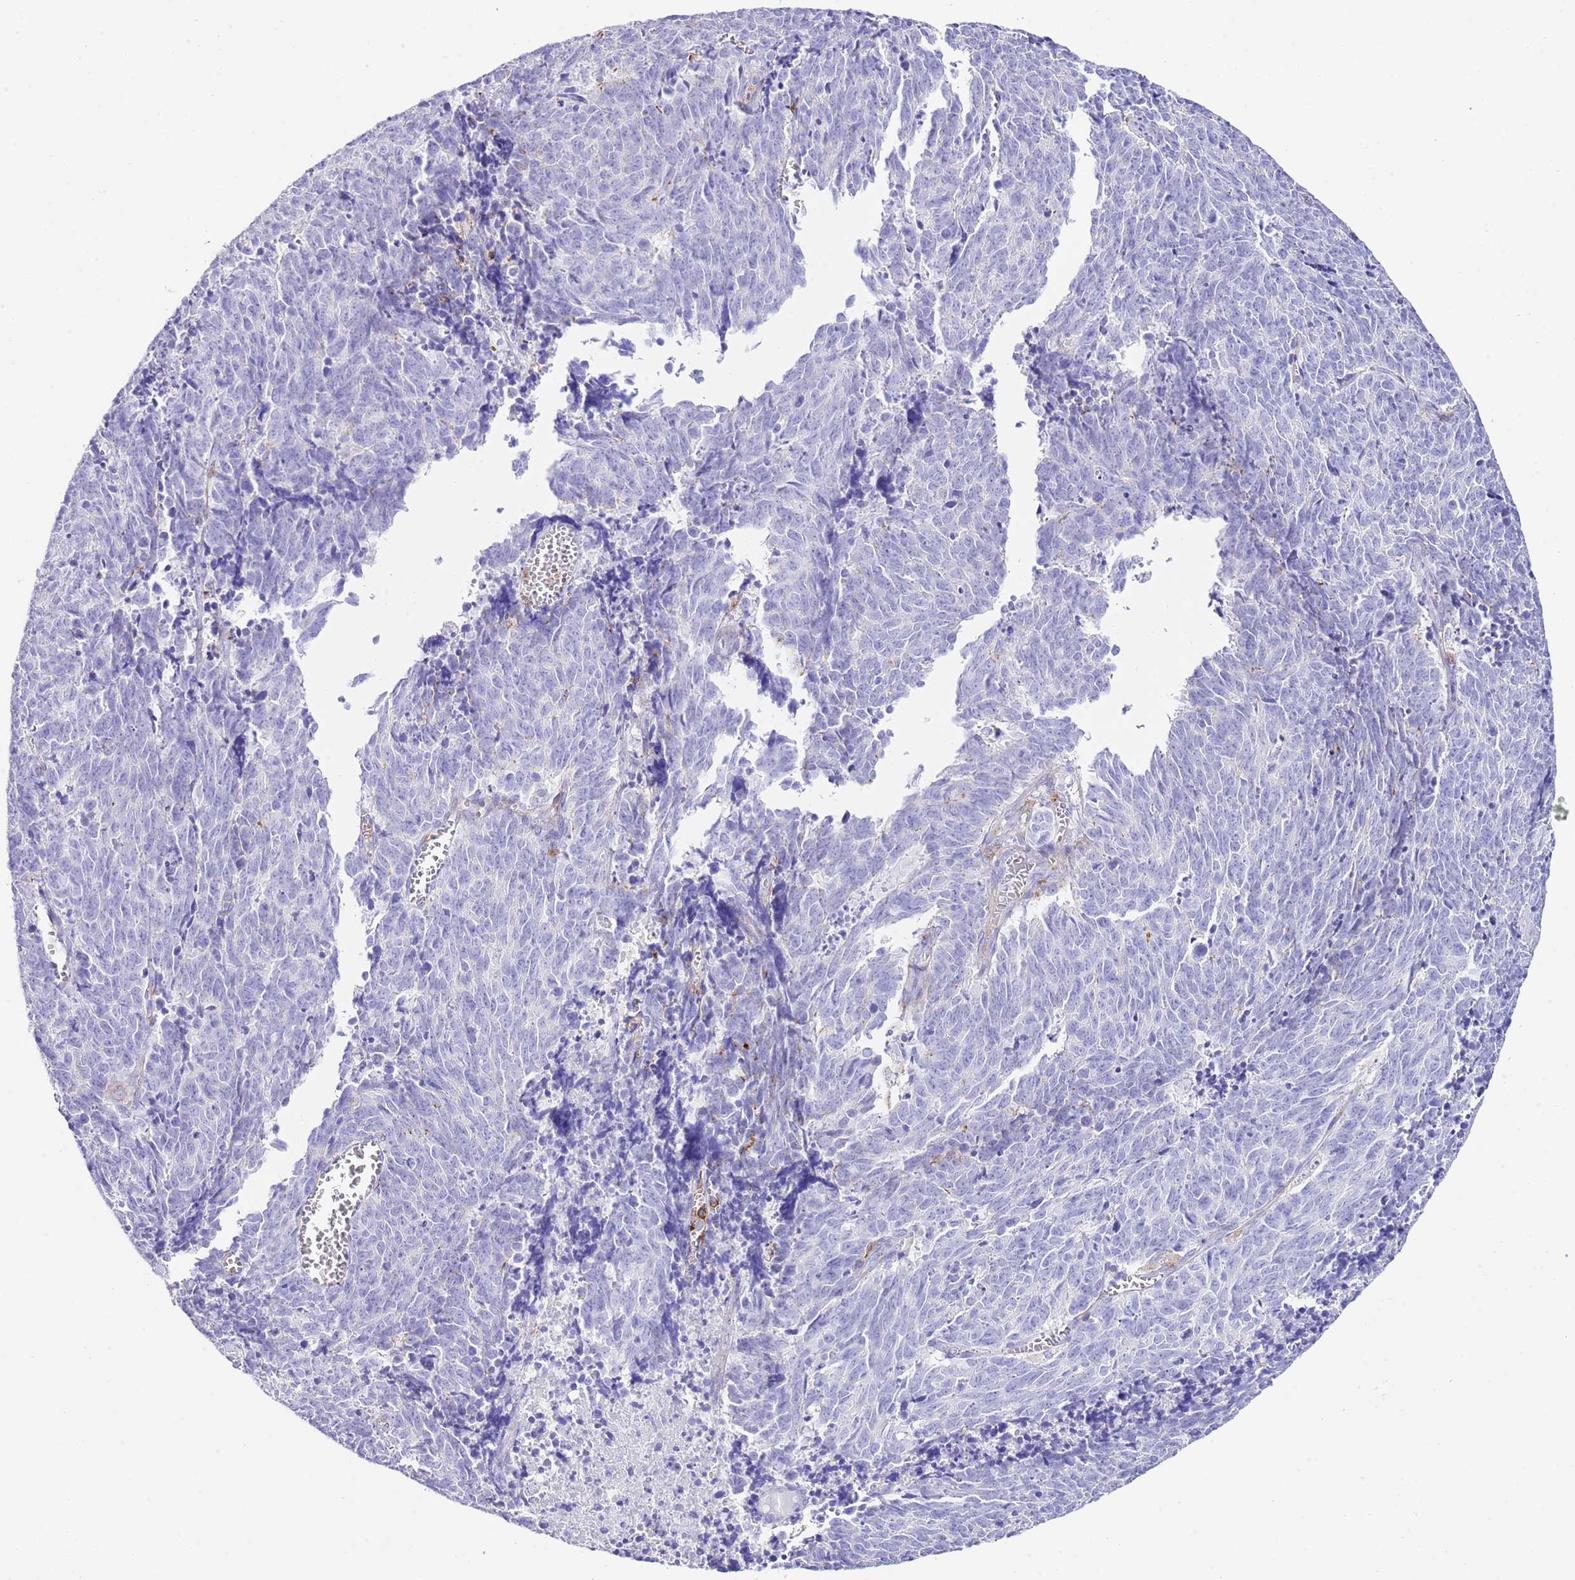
{"staining": {"intensity": "negative", "quantity": "none", "location": "none"}, "tissue": "cervical cancer", "cell_type": "Tumor cells", "image_type": "cancer", "snomed": [{"axis": "morphology", "description": "Squamous cell carcinoma, NOS"}, {"axis": "topography", "description": "Cervix"}], "caption": "An image of human squamous cell carcinoma (cervical) is negative for staining in tumor cells.", "gene": "ALDH3A1", "patient": {"sex": "female", "age": 29}}